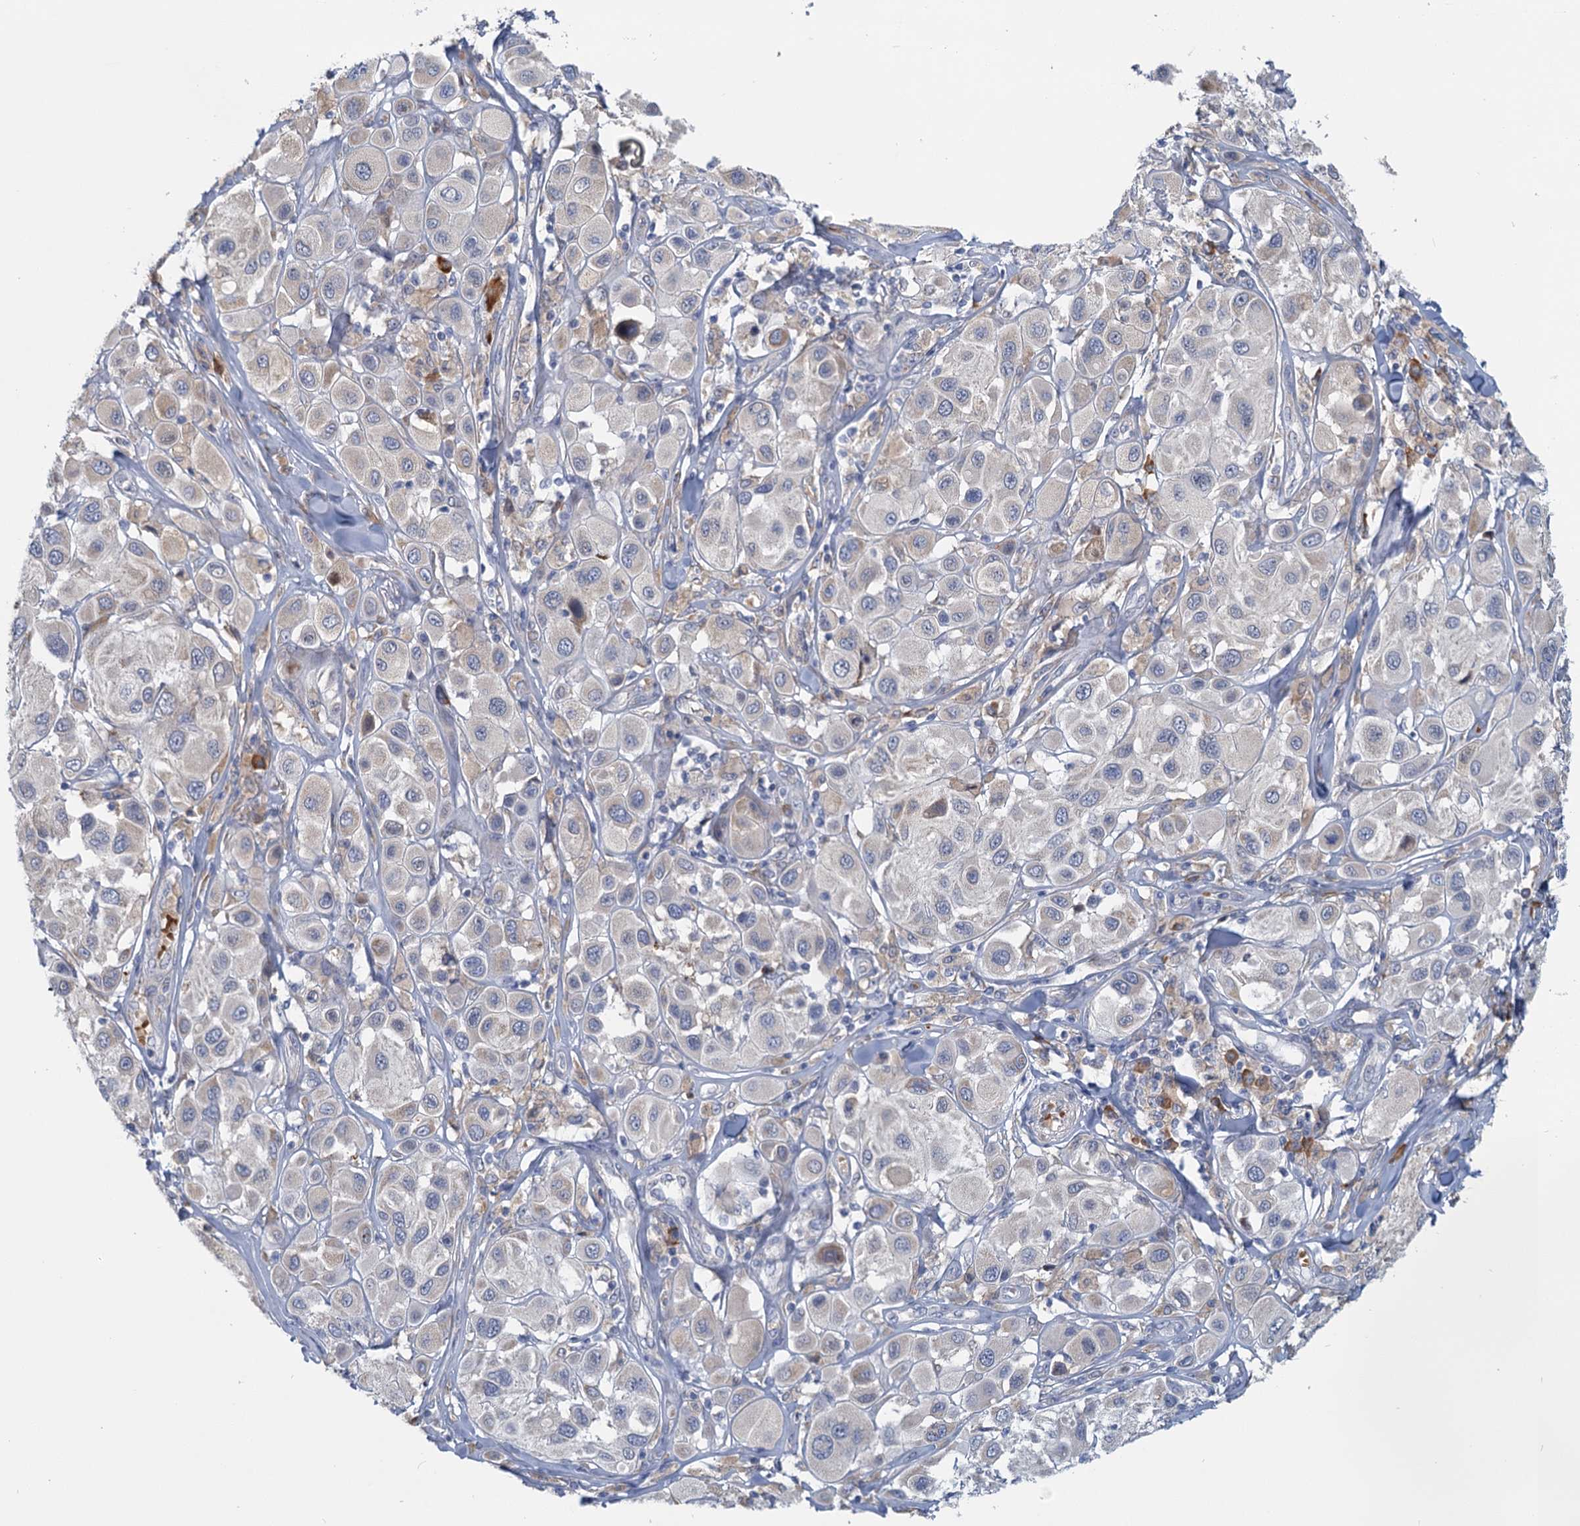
{"staining": {"intensity": "weak", "quantity": "<25%", "location": "cytoplasmic/membranous"}, "tissue": "melanoma", "cell_type": "Tumor cells", "image_type": "cancer", "snomed": [{"axis": "morphology", "description": "Malignant melanoma, Metastatic site"}, {"axis": "topography", "description": "Skin"}], "caption": "Immunohistochemistry of human melanoma reveals no positivity in tumor cells. Brightfield microscopy of immunohistochemistry (IHC) stained with DAB (brown) and hematoxylin (blue), captured at high magnification.", "gene": "ANKRD16", "patient": {"sex": "male", "age": 41}}